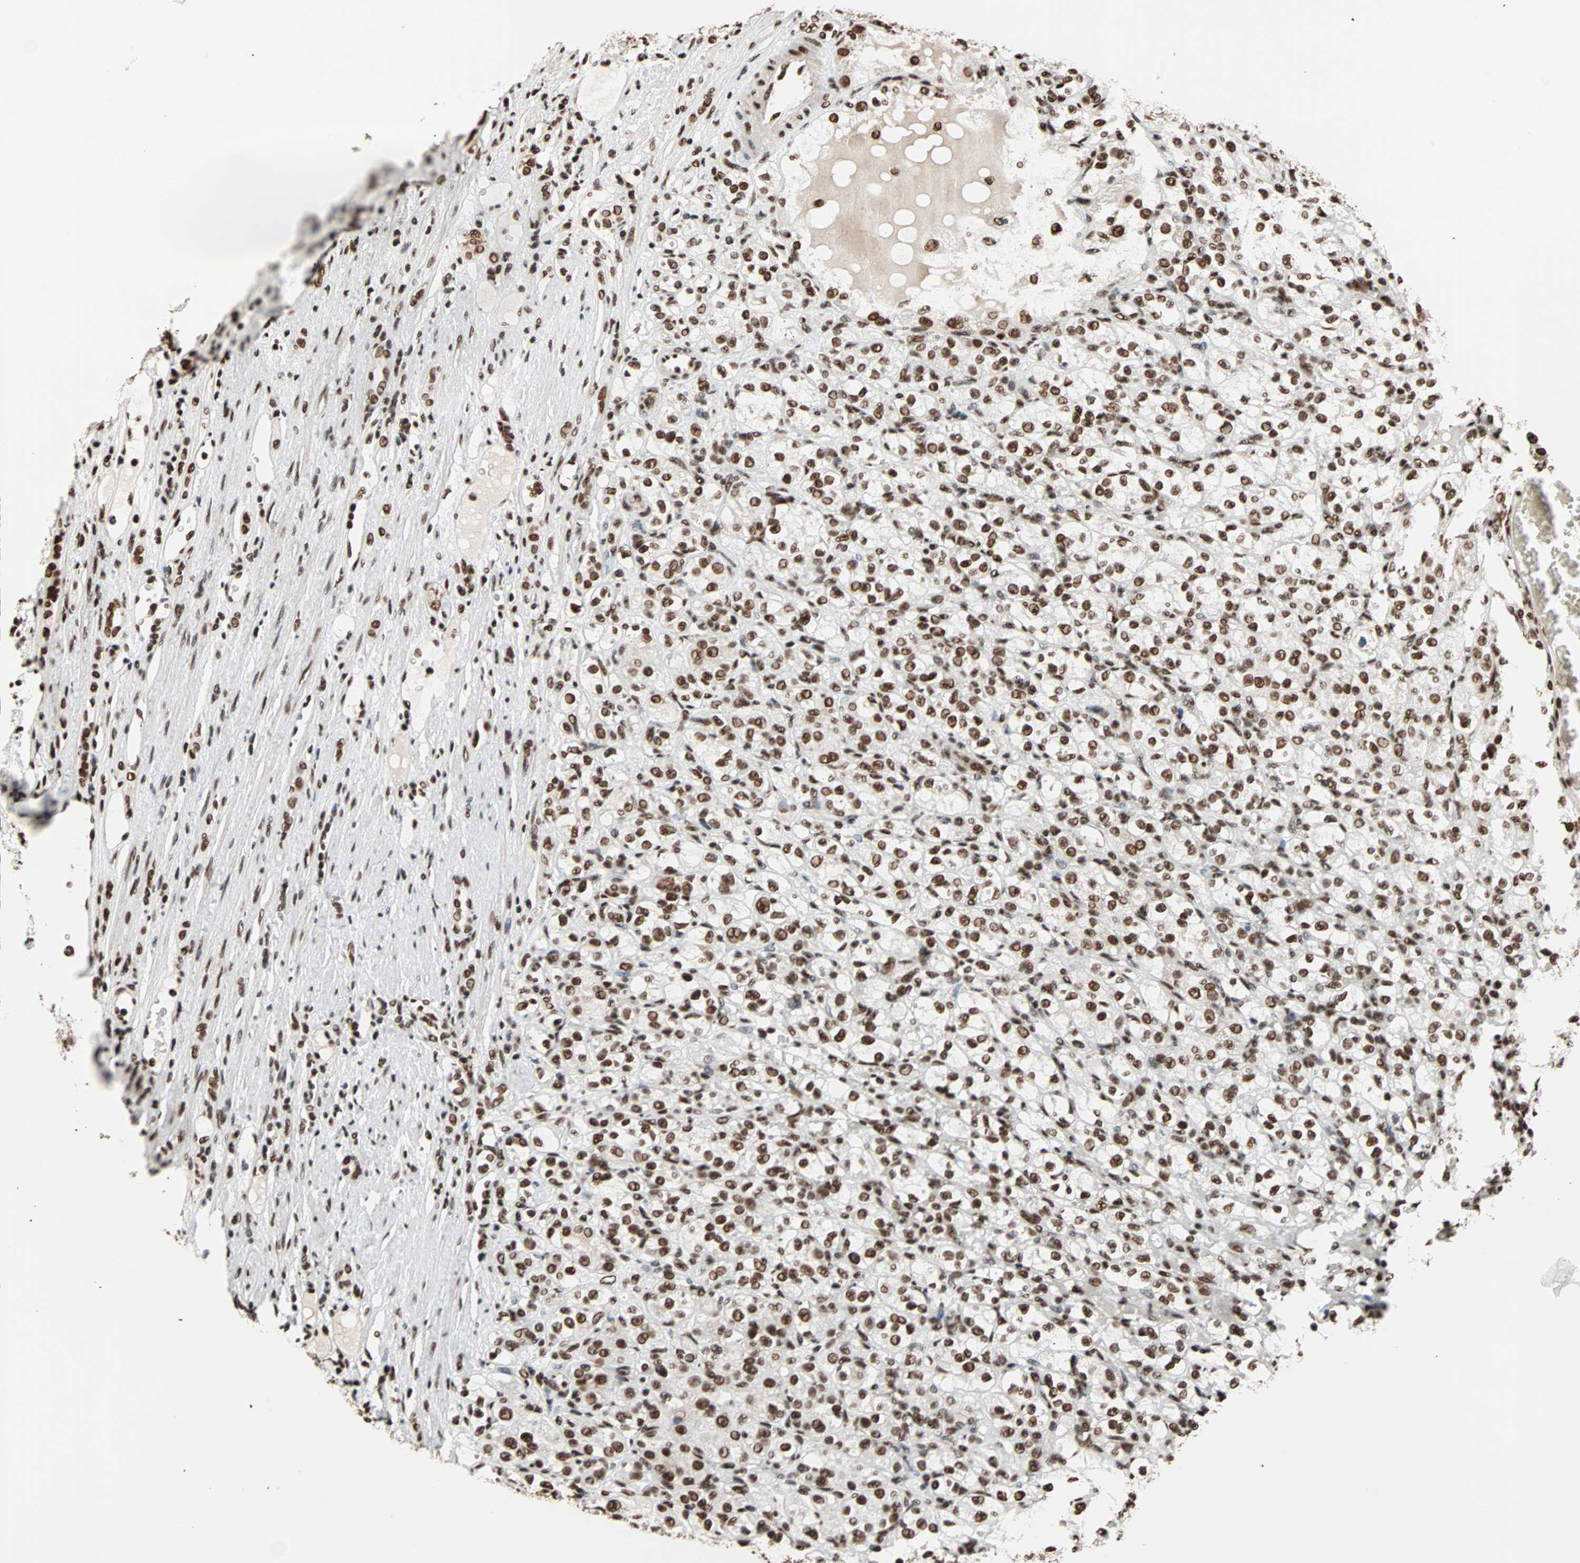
{"staining": {"intensity": "strong", "quantity": ">75%", "location": "nuclear"}, "tissue": "renal cancer", "cell_type": "Tumor cells", "image_type": "cancer", "snomed": [{"axis": "morphology", "description": "Normal tissue, NOS"}, {"axis": "morphology", "description": "Adenocarcinoma, NOS"}, {"axis": "topography", "description": "Kidney"}], "caption": "Renal cancer (adenocarcinoma) stained with a brown dye demonstrates strong nuclear positive expression in about >75% of tumor cells.", "gene": "ILF2", "patient": {"sex": "male", "age": 61}}